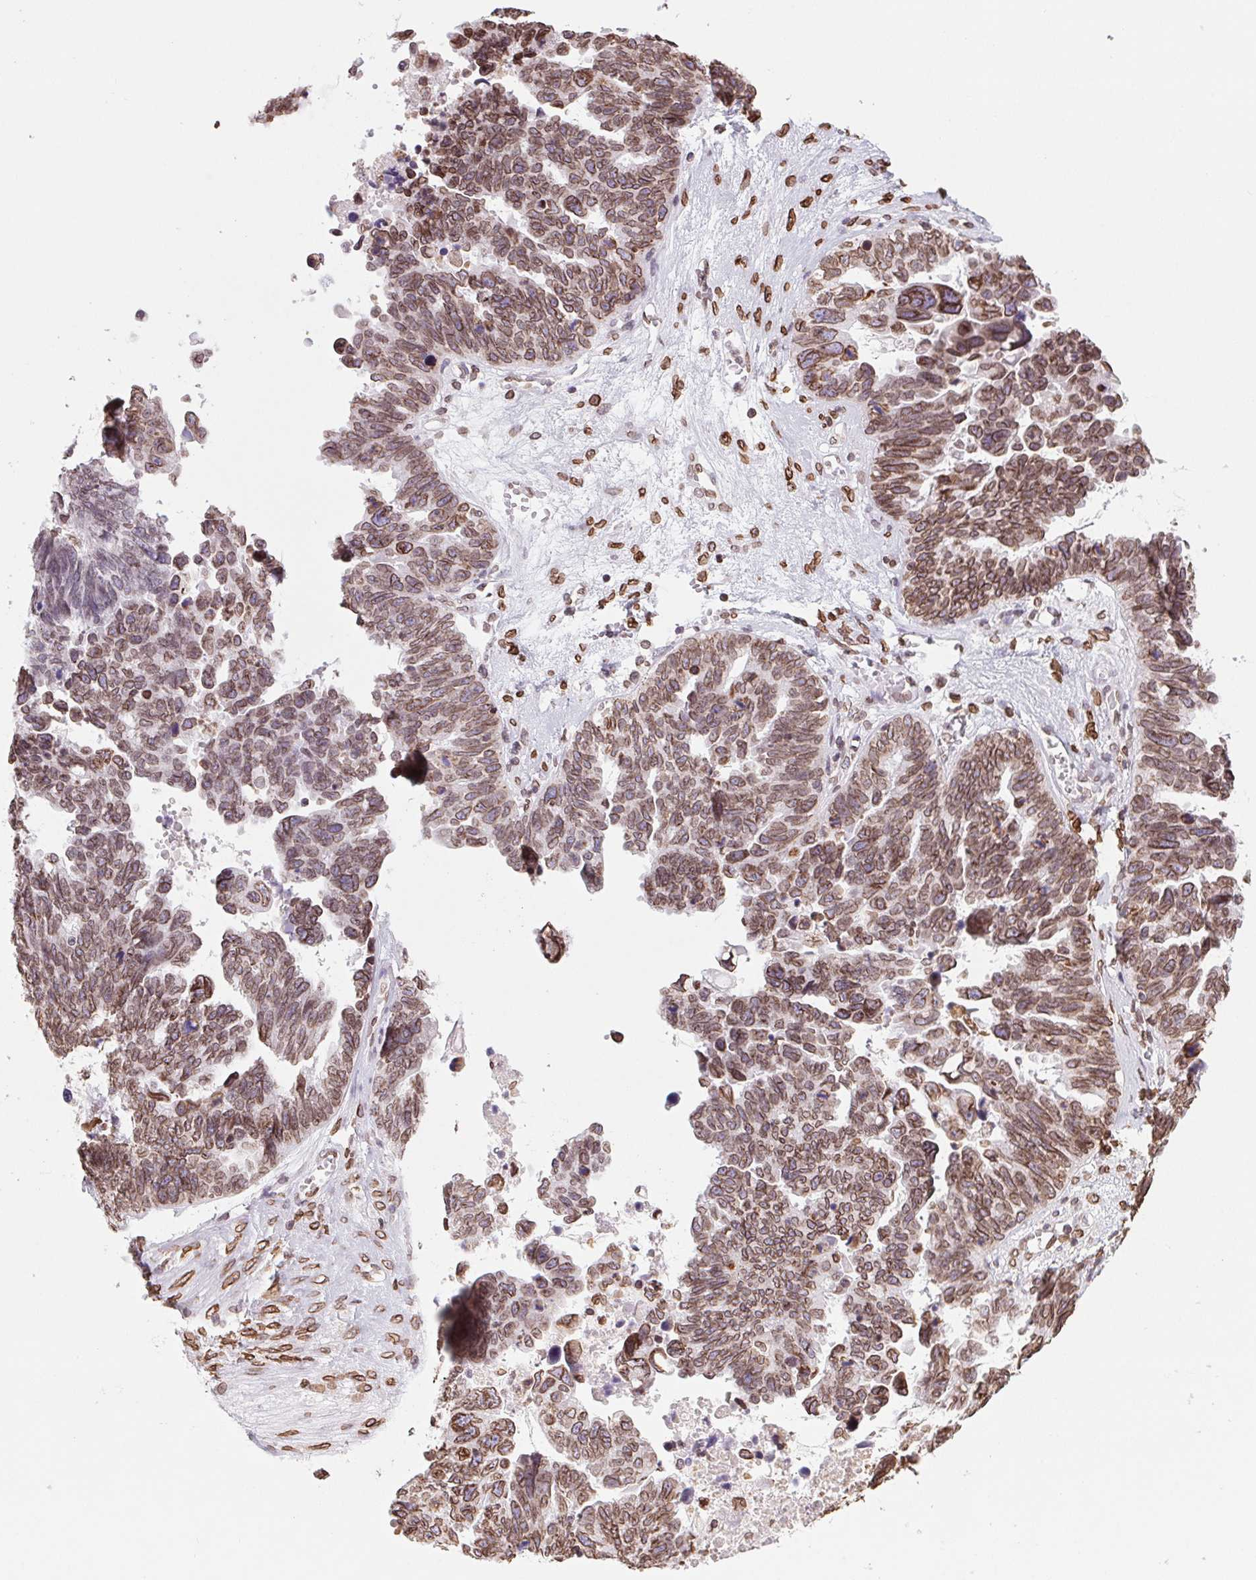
{"staining": {"intensity": "moderate", "quantity": ">75%", "location": "cytoplasmic/membranous,nuclear"}, "tissue": "ovarian cancer", "cell_type": "Tumor cells", "image_type": "cancer", "snomed": [{"axis": "morphology", "description": "Cystadenocarcinoma, serous, NOS"}, {"axis": "topography", "description": "Ovary"}], "caption": "Immunohistochemical staining of human ovarian serous cystadenocarcinoma exhibits moderate cytoplasmic/membranous and nuclear protein positivity in about >75% of tumor cells.", "gene": "LMNB2", "patient": {"sex": "female", "age": 60}}